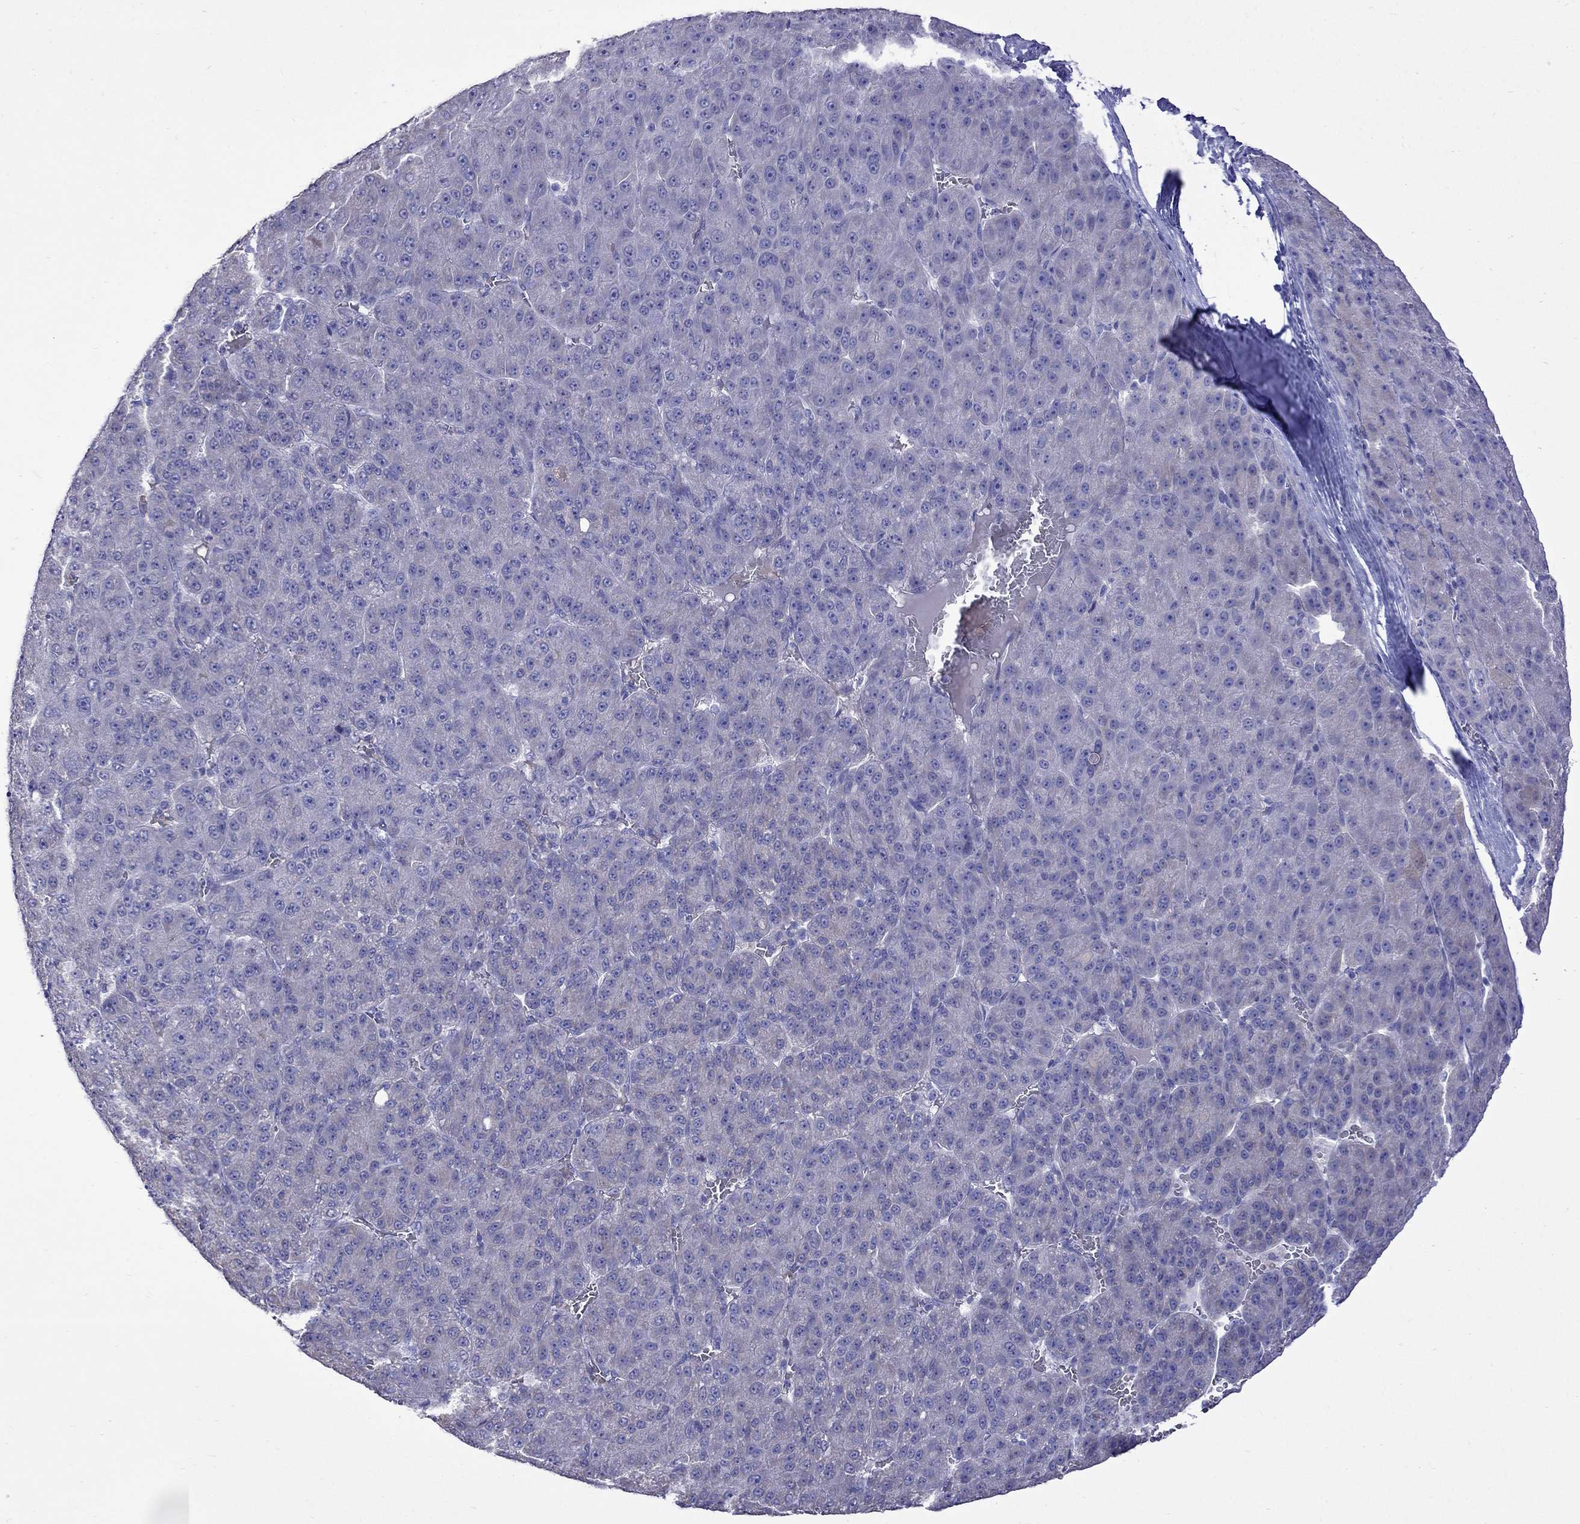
{"staining": {"intensity": "negative", "quantity": "none", "location": "none"}, "tissue": "liver cancer", "cell_type": "Tumor cells", "image_type": "cancer", "snomed": [{"axis": "morphology", "description": "Carcinoma, Hepatocellular, NOS"}, {"axis": "topography", "description": "Liver"}], "caption": "Immunohistochemistry of hepatocellular carcinoma (liver) demonstrates no expression in tumor cells. (DAB immunohistochemistry (IHC) visualized using brightfield microscopy, high magnification).", "gene": "TDRD1", "patient": {"sex": "male", "age": 67}}